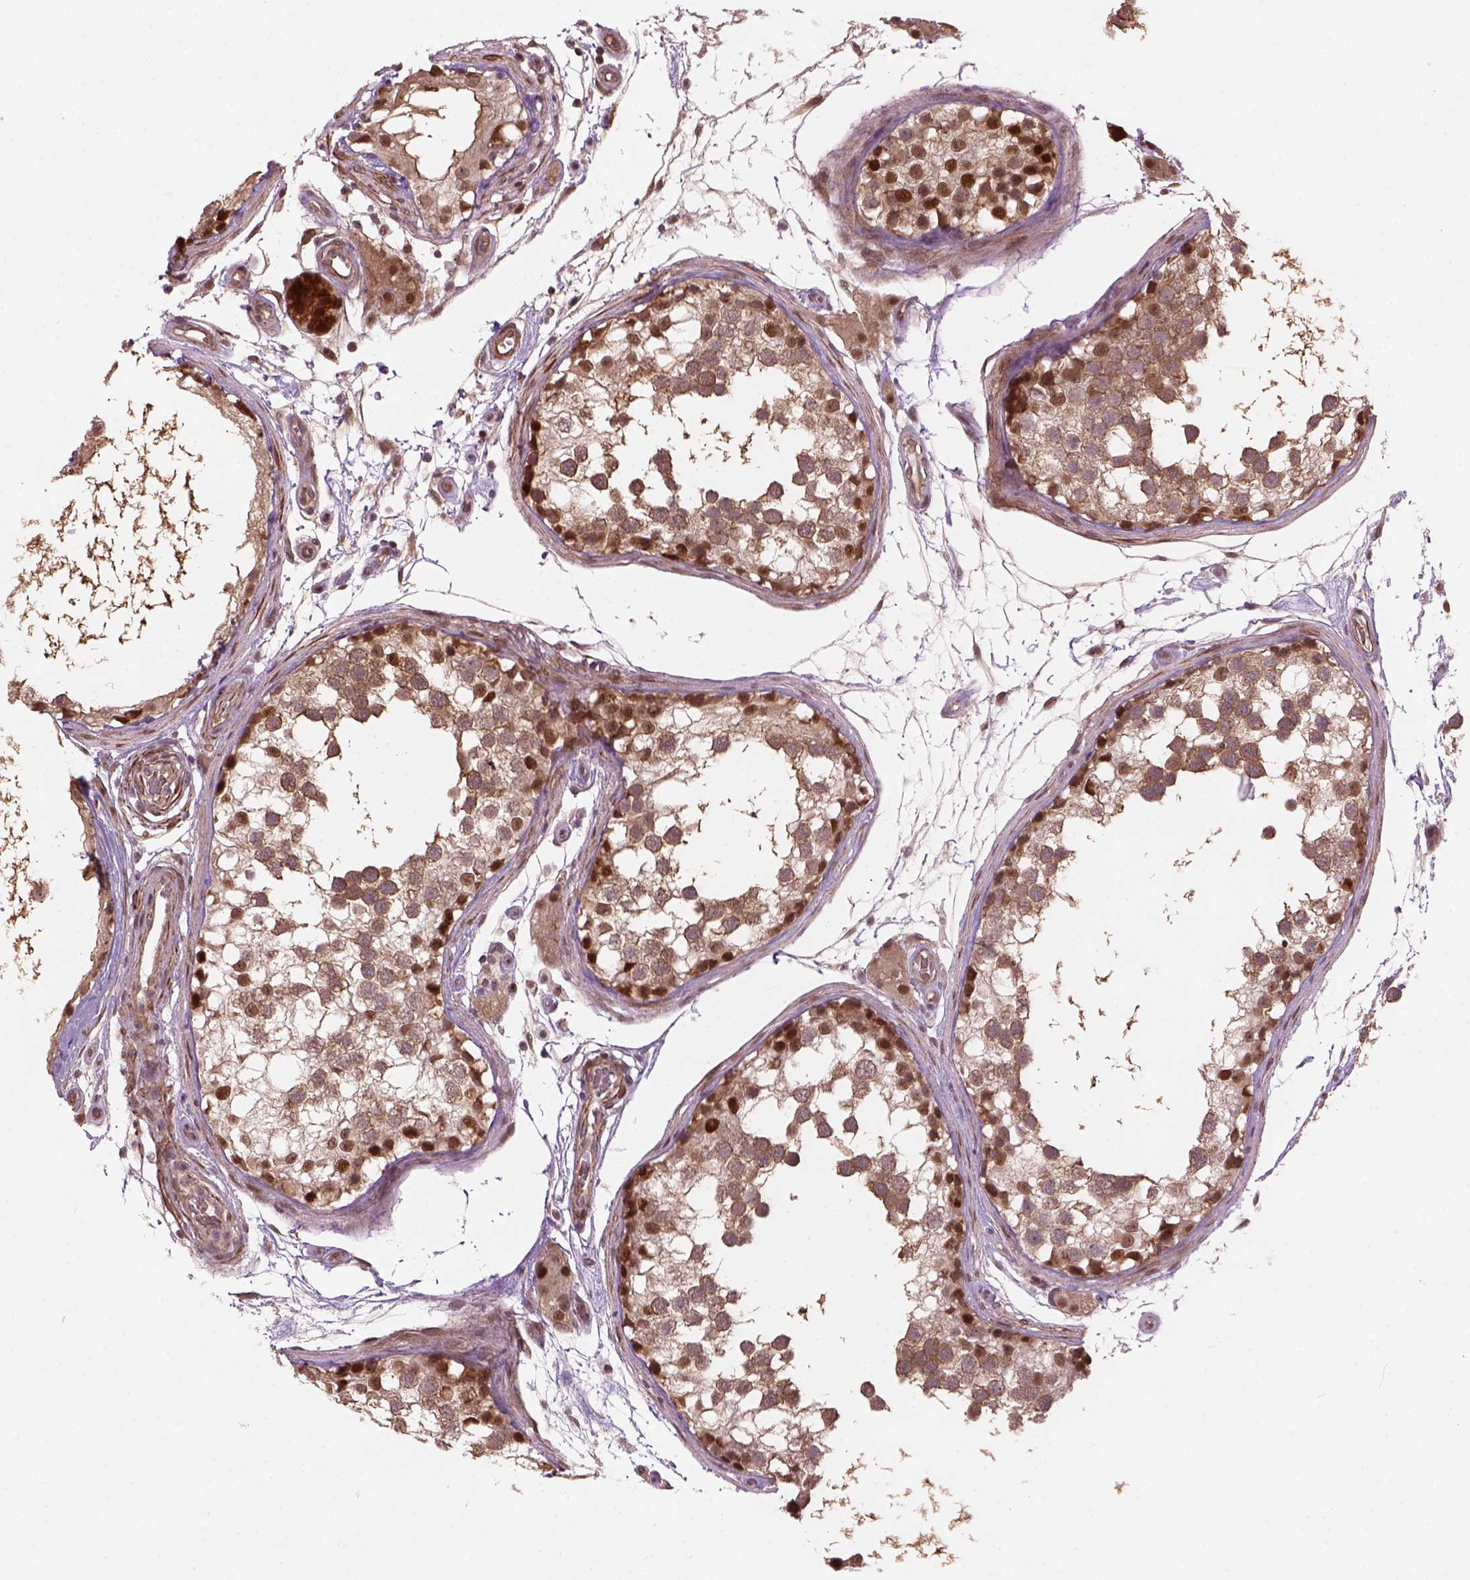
{"staining": {"intensity": "moderate", "quantity": "25%-75%", "location": "cytoplasmic/membranous,nuclear"}, "tissue": "testis", "cell_type": "Cells in seminiferous ducts", "image_type": "normal", "snomed": [{"axis": "morphology", "description": "Normal tissue, NOS"}, {"axis": "morphology", "description": "Seminoma, NOS"}, {"axis": "topography", "description": "Testis"}], "caption": "Immunohistochemistry (DAB (3,3'-diaminobenzidine)) staining of normal testis displays moderate cytoplasmic/membranous,nuclear protein staining in about 25%-75% of cells in seminiferous ducts.", "gene": "PSMD11", "patient": {"sex": "male", "age": 65}}